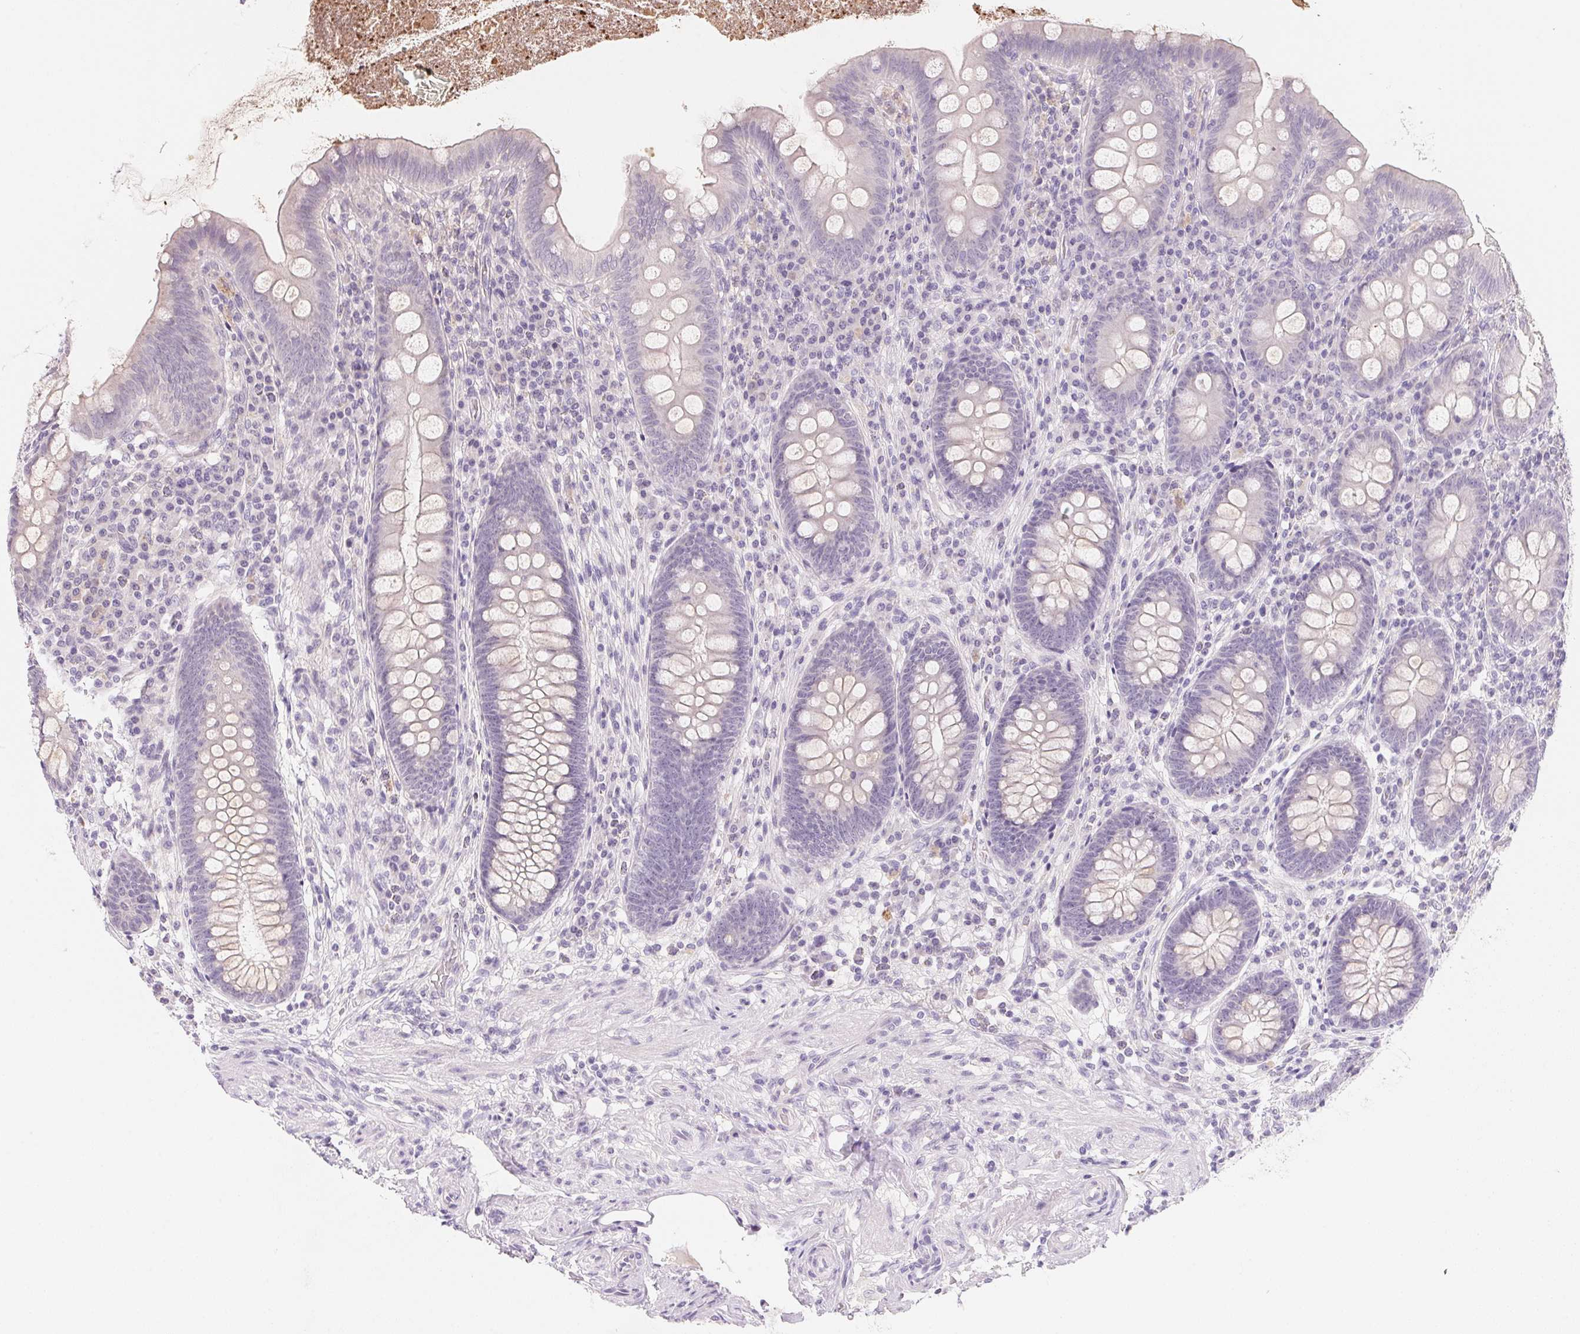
{"staining": {"intensity": "negative", "quantity": "none", "location": "none"}, "tissue": "appendix", "cell_type": "Glandular cells", "image_type": "normal", "snomed": [{"axis": "morphology", "description": "Normal tissue, NOS"}, {"axis": "topography", "description": "Appendix"}], "caption": "IHC of normal human appendix displays no positivity in glandular cells.", "gene": "MCOLN3", "patient": {"sex": "male", "age": 71}}